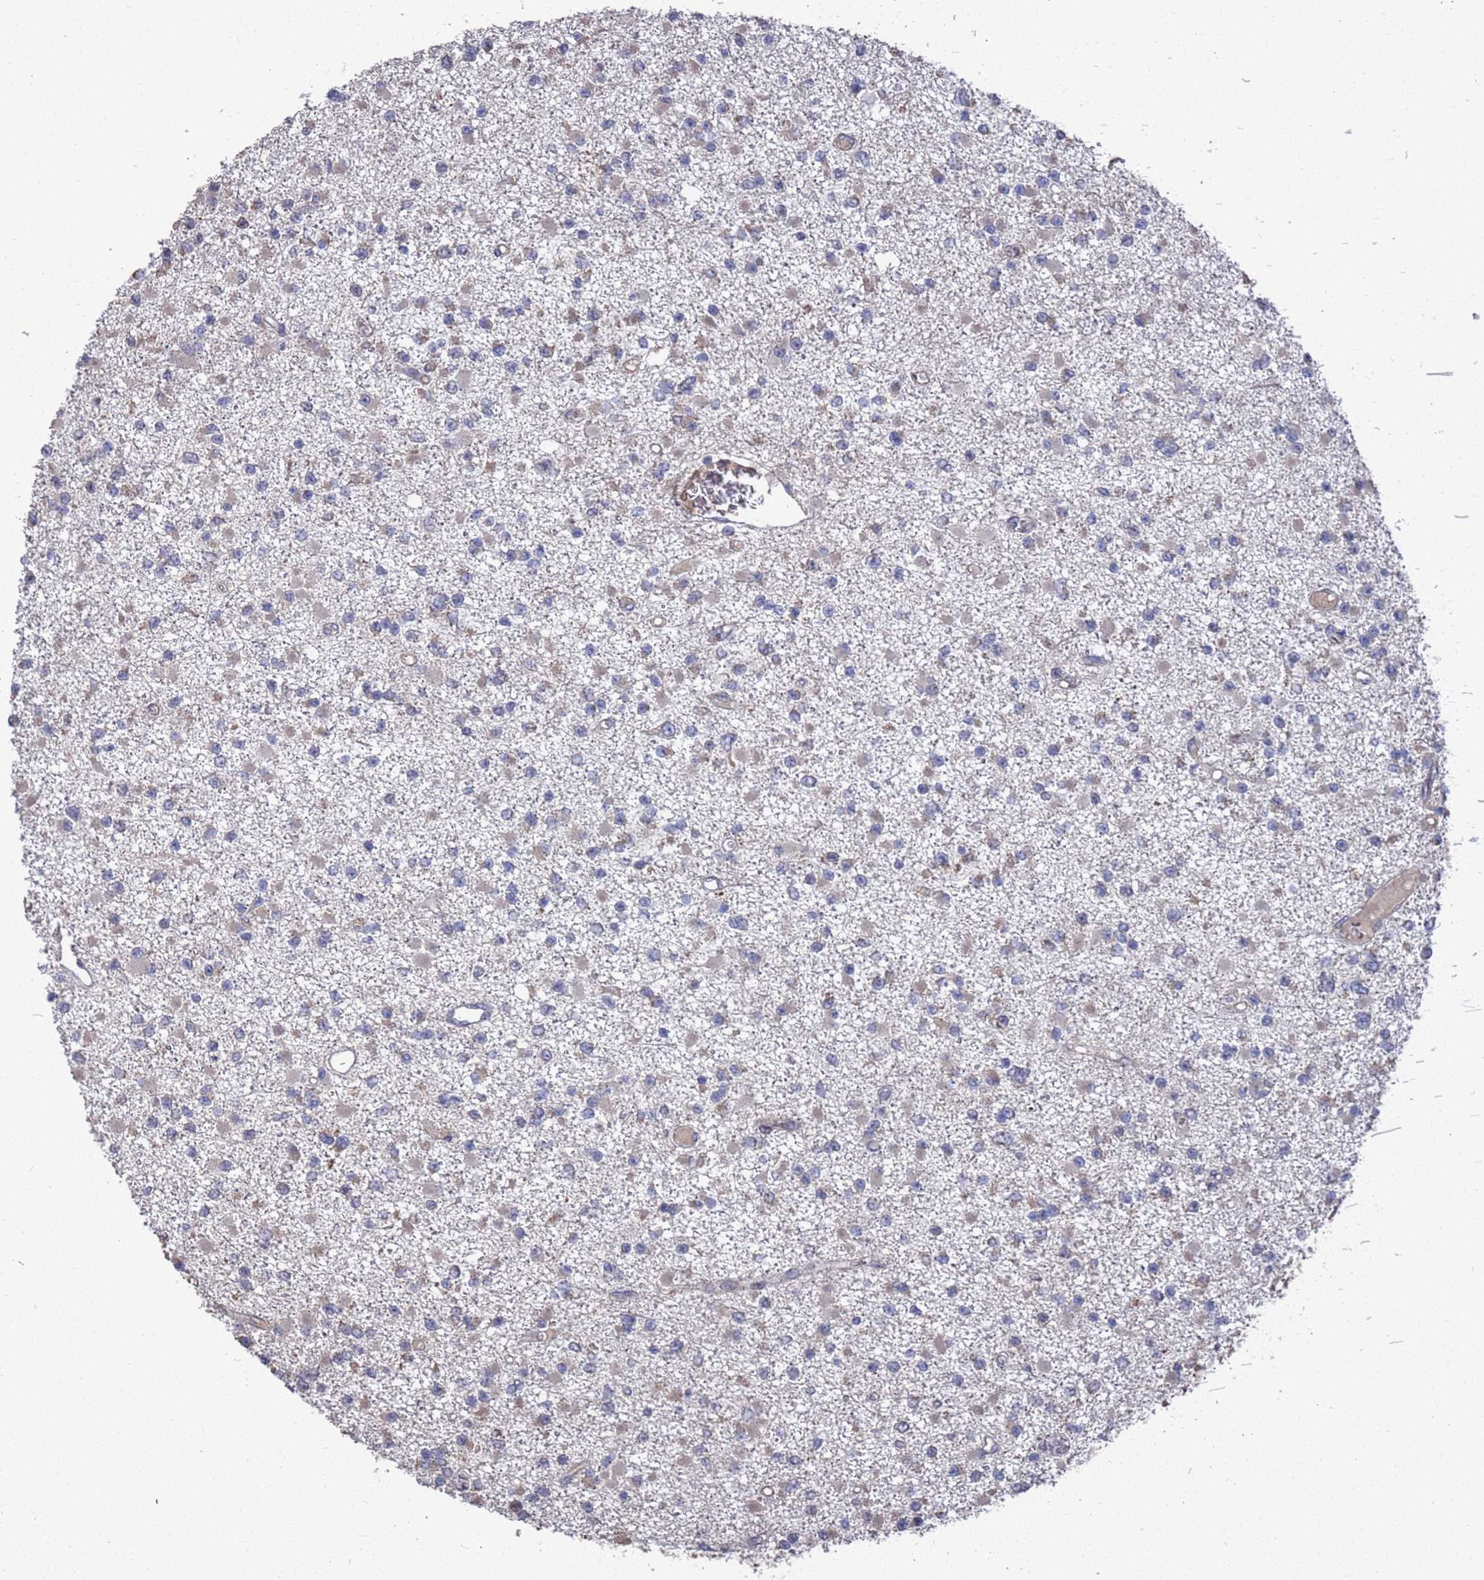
{"staining": {"intensity": "weak", "quantity": "25%-75%", "location": "cytoplasmic/membranous"}, "tissue": "glioma", "cell_type": "Tumor cells", "image_type": "cancer", "snomed": [{"axis": "morphology", "description": "Glioma, malignant, Low grade"}, {"axis": "topography", "description": "Brain"}], "caption": "Immunohistochemistry (DAB (3,3'-diaminobenzidine)) staining of glioma displays weak cytoplasmic/membranous protein staining in approximately 25%-75% of tumor cells. (Brightfield microscopy of DAB IHC at high magnification).", "gene": "CFAP119", "patient": {"sex": "female", "age": 22}}